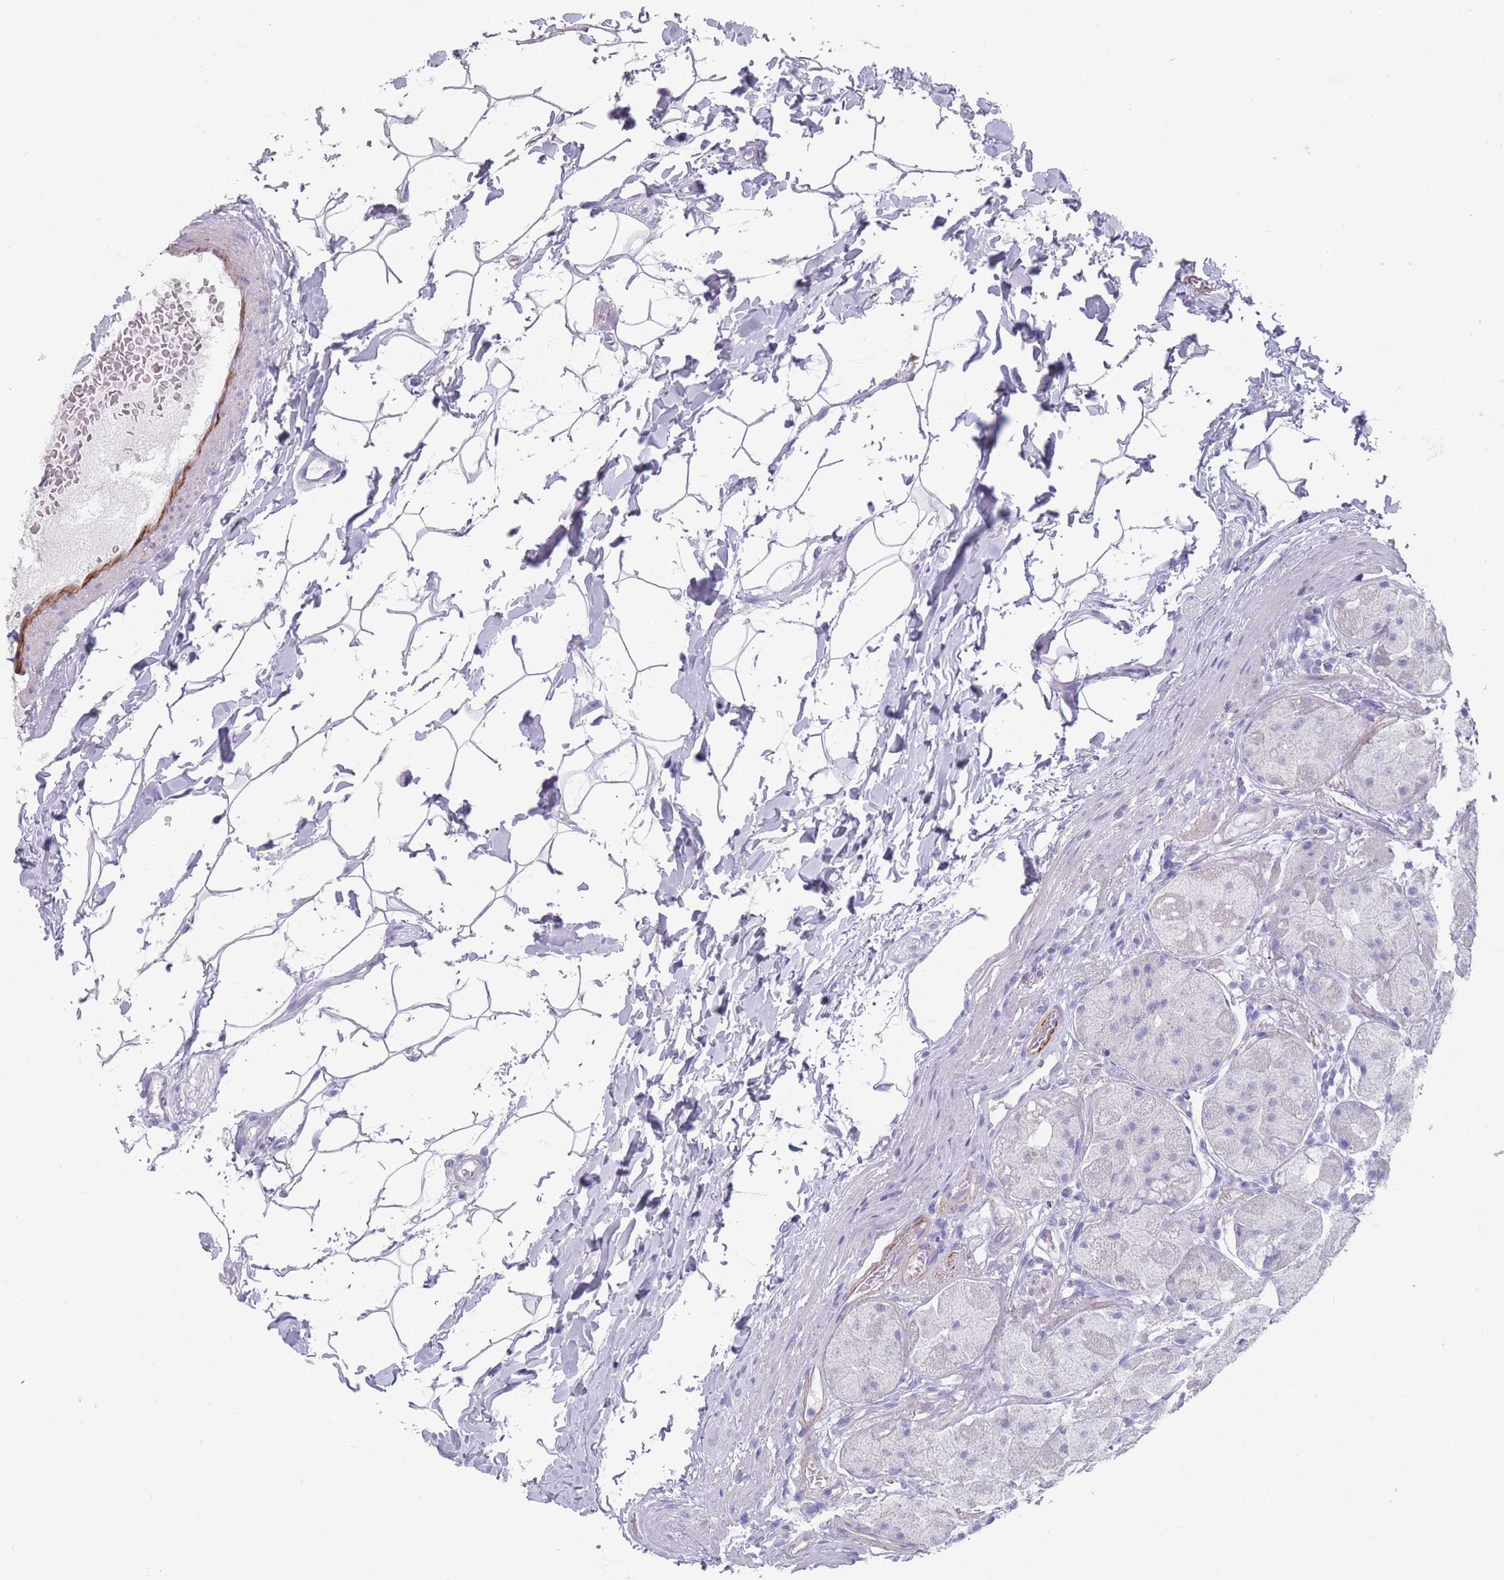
{"staining": {"intensity": "negative", "quantity": "none", "location": "none"}, "tissue": "stomach", "cell_type": "Glandular cells", "image_type": "normal", "snomed": [{"axis": "morphology", "description": "Normal tissue, NOS"}, {"axis": "topography", "description": "Stomach"}], "caption": "Normal stomach was stained to show a protein in brown. There is no significant expression in glandular cells. (Brightfield microscopy of DAB IHC at high magnification).", "gene": "RHBG", "patient": {"sex": "male", "age": 57}}